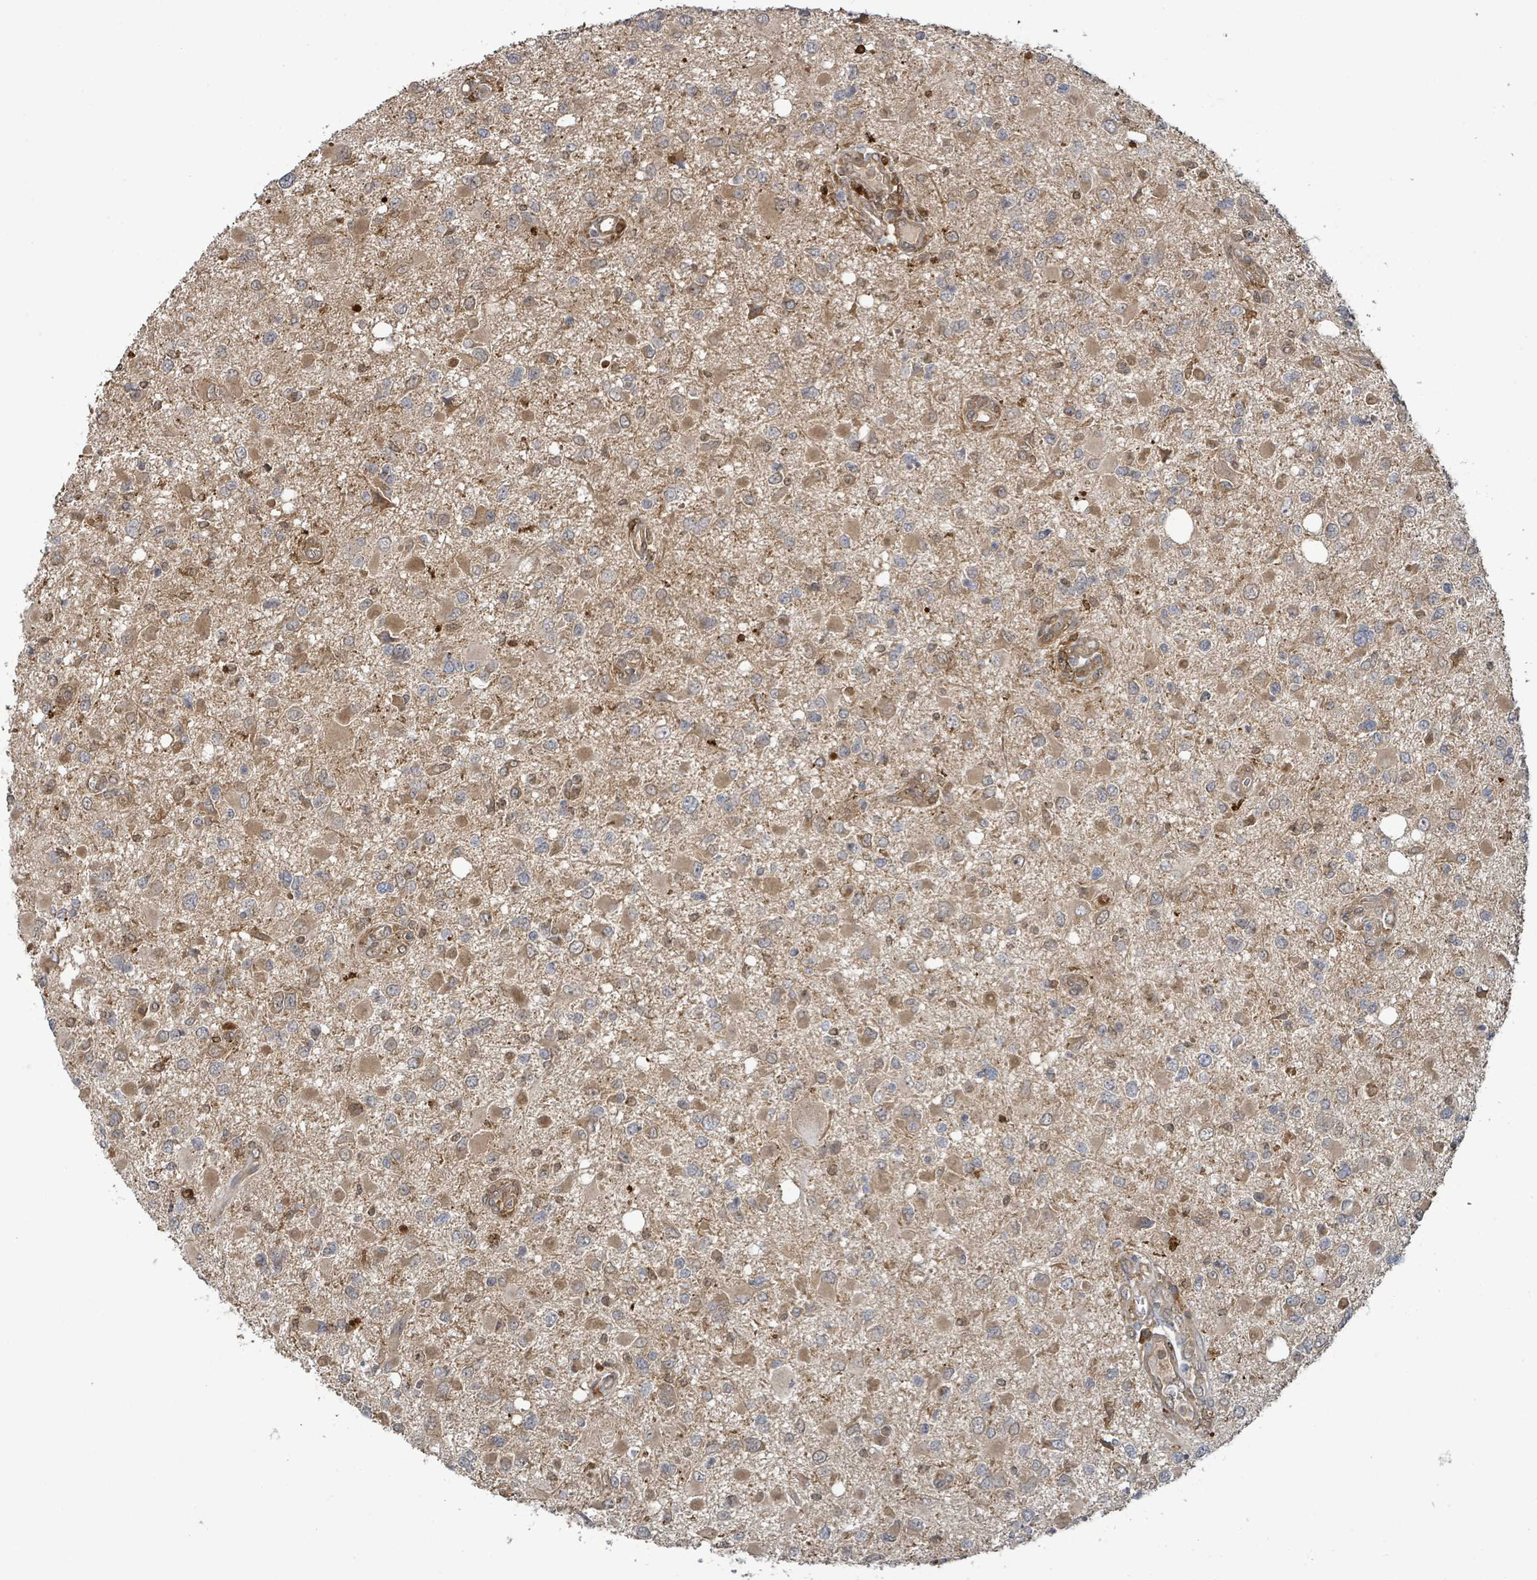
{"staining": {"intensity": "moderate", "quantity": "25%-75%", "location": "cytoplasmic/membranous"}, "tissue": "glioma", "cell_type": "Tumor cells", "image_type": "cancer", "snomed": [{"axis": "morphology", "description": "Glioma, malignant, High grade"}, {"axis": "topography", "description": "Brain"}], "caption": "This micrograph demonstrates malignant glioma (high-grade) stained with IHC to label a protein in brown. The cytoplasmic/membranous of tumor cells show moderate positivity for the protein. Nuclei are counter-stained blue.", "gene": "ARPIN", "patient": {"sex": "male", "age": 53}}